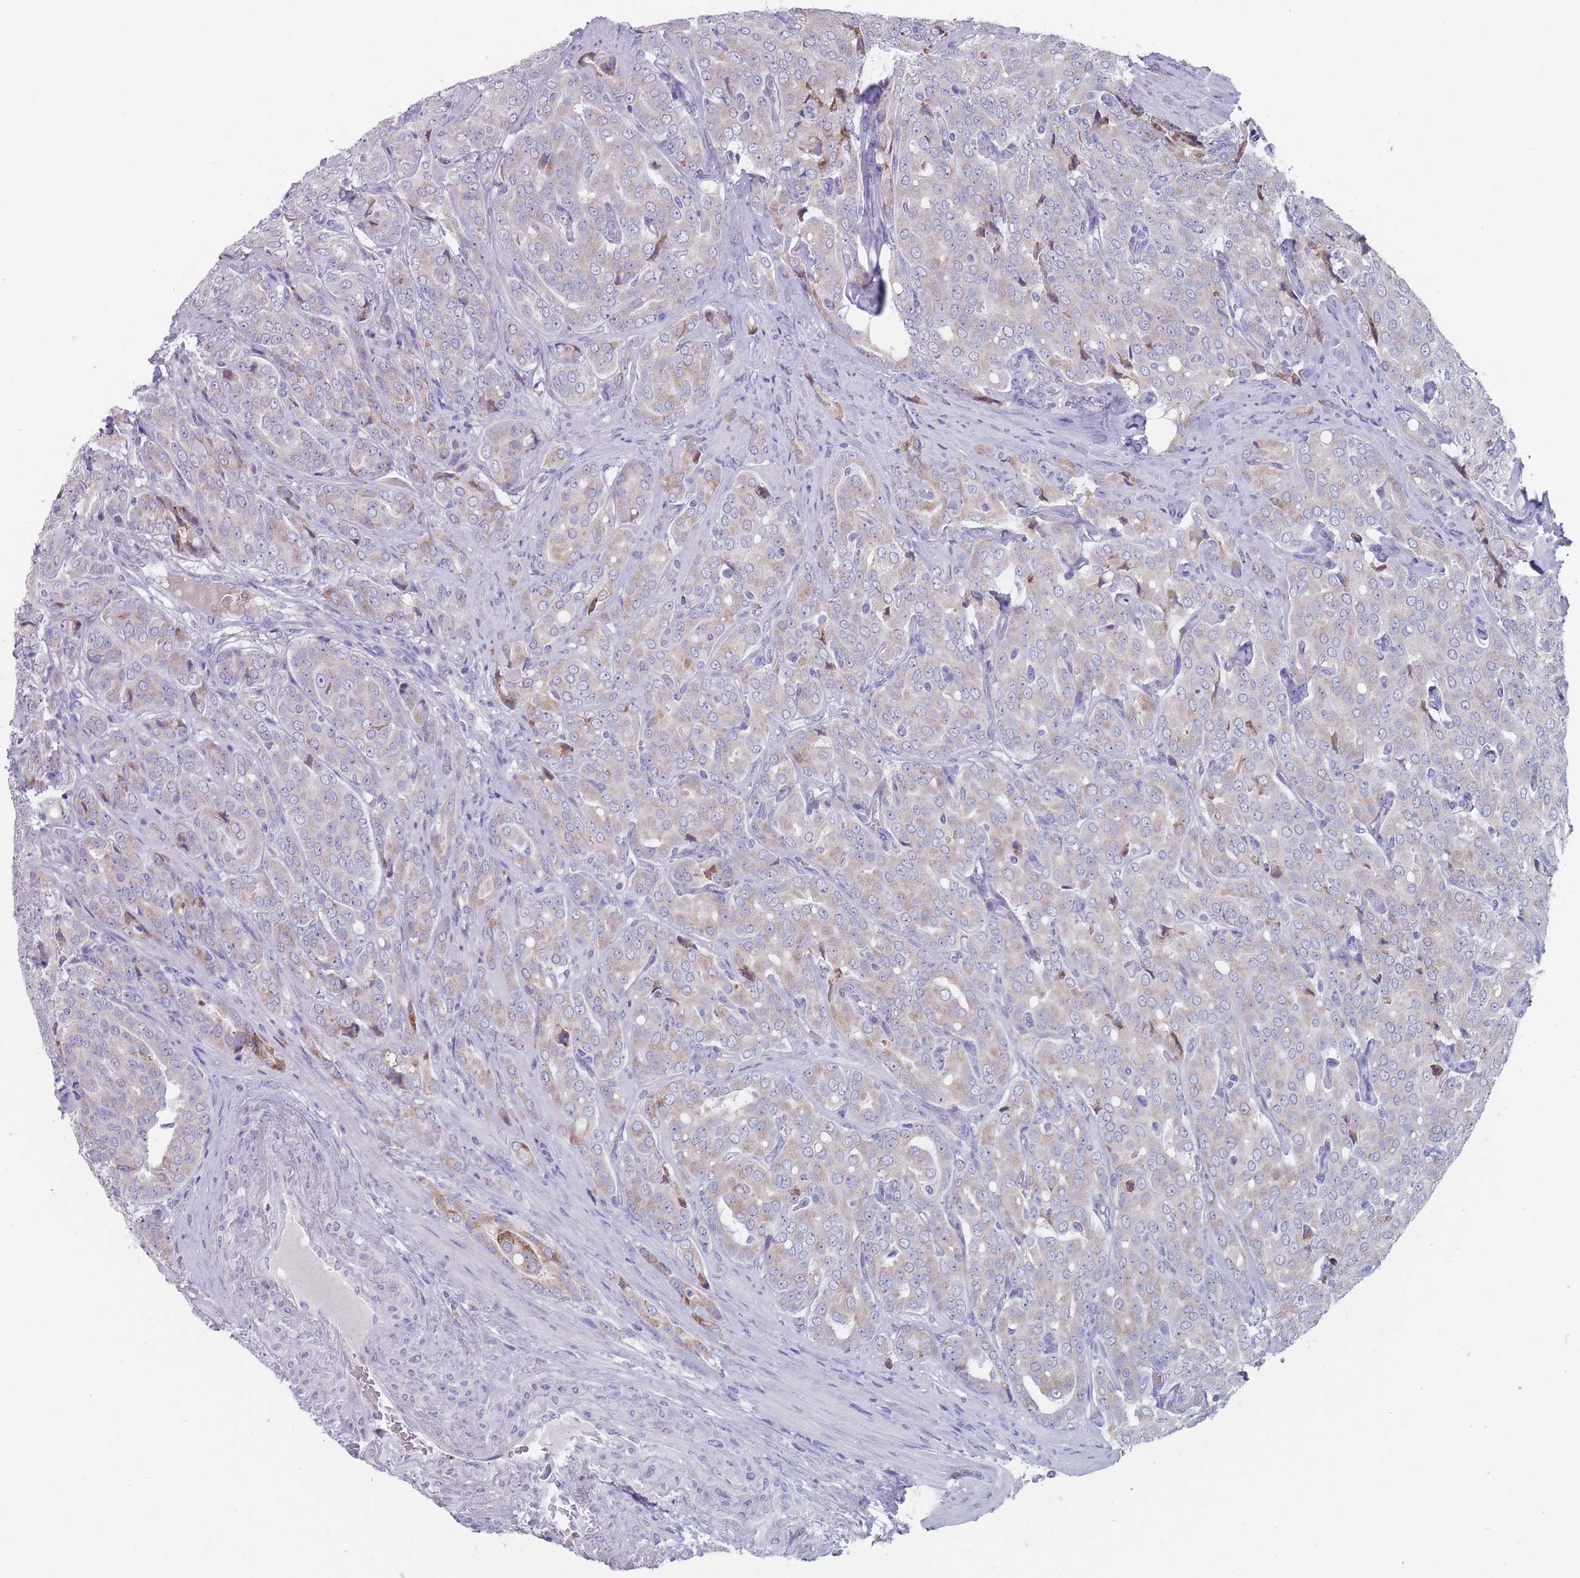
{"staining": {"intensity": "weak", "quantity": "<25%", "location": "cytoplasmic/membranous"}, "tissue": "prostate cancer", "cell_type": "Tumor cells", "image_type": "cancer", "snomed": [{"axis": "morphology", "description": "Adenocarcinoma, High grade"}, {"axis": "topography", "description": "Prostate"}], "caption": "Prostate cancer (adenocarcinoma (high-grade)) was stained to show a protein in brown. There is no significant expression in tumor cells.", "gene": "ST8SIA5", "patient": {"sex": "male", "age": 68}}